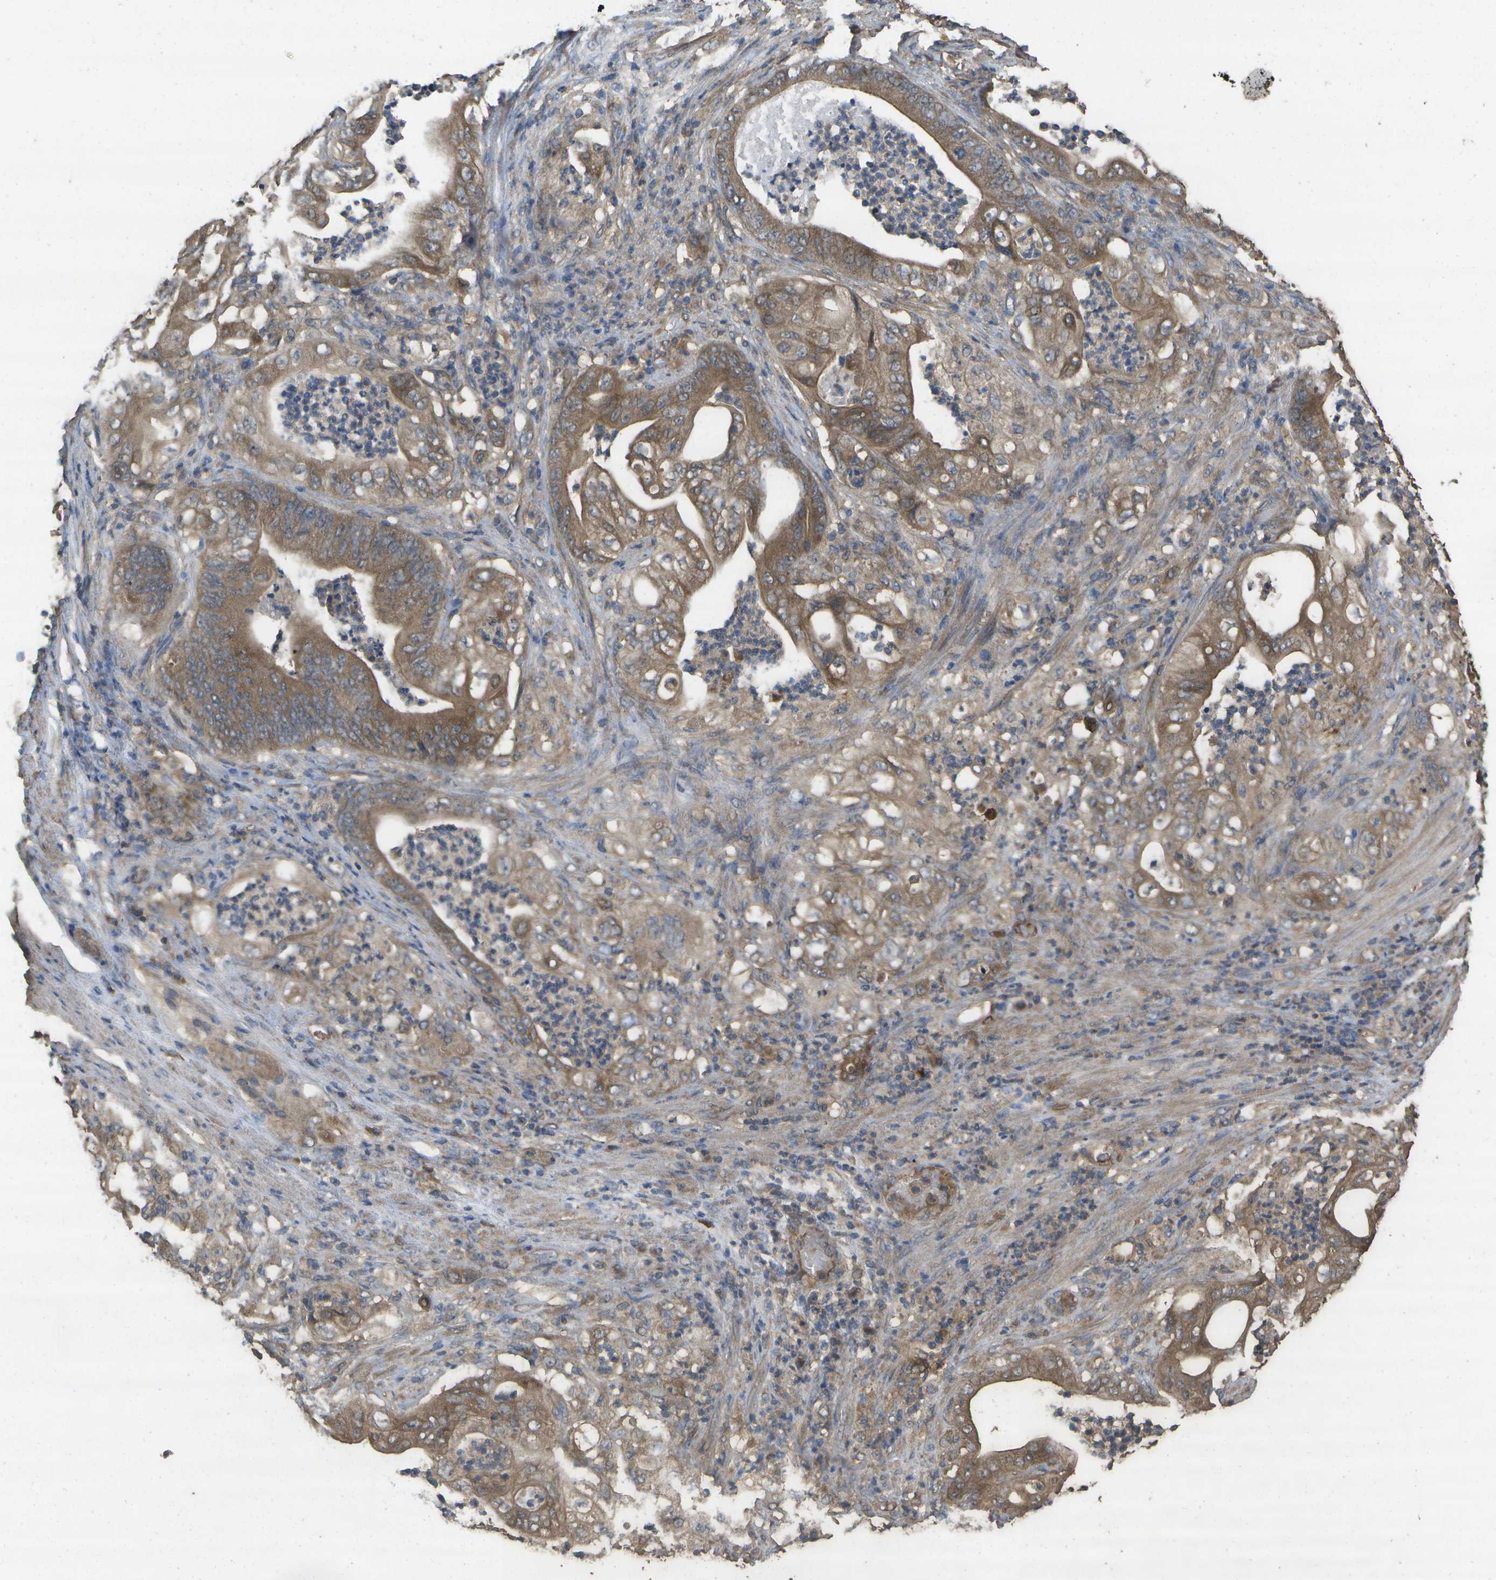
{"staining": {"intensity": "moderate", "quantity": ">75%", "location": "cytoplasmic/membranous"}, "tissue": "stomach cancer", "cell_type": "Tumor cells", "image_type": "cancer", "snomed": [{"axis": "morphology", "description": "Adenocarcinoma, NOS"}, {"axis": "topography", "description": "Stomach"}], "caption": "Protein staining by immunohistochemistry reveals moderate cytoplasmic/membranous staining in approximately >75% of tumor cells in adenocarcinoma (stomach).", "gene": "SACS", "patient": {"sex": "female", "age": 73}}